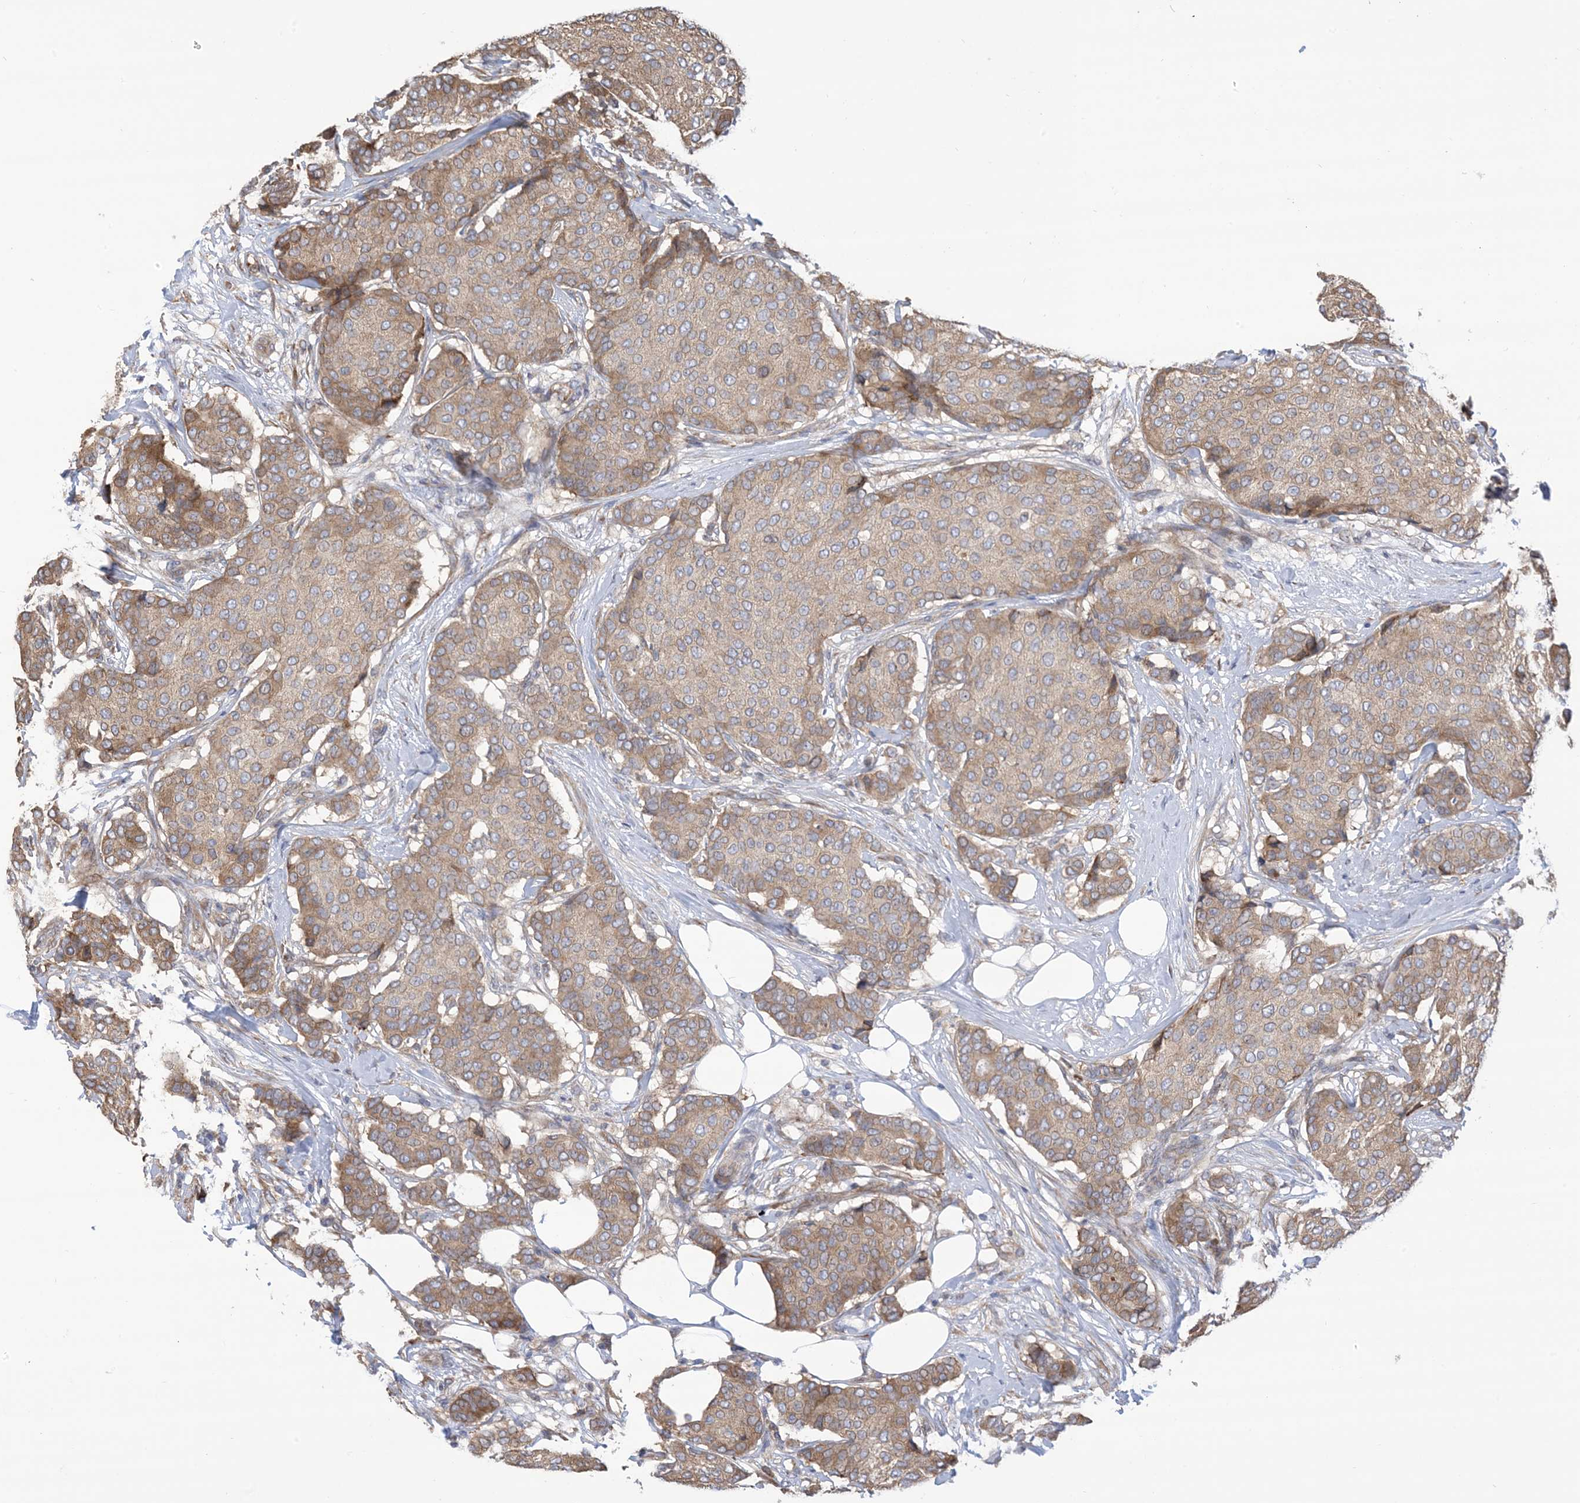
{"staining": {"intensity": "moderate", "quantity": ">75%", "location": "cytoplasmic/membranous"}, "tissue": "breast cancer", "cell_type": "Tumor cells", "image_type": "cancer", "snomed": [{"axis": "morphology", "description": "Duct carcinoma"}, {"axis": "topography", "description": "Breast"}], "caption": "DAB immunohistochemical staining of human intraductal carcinoma (breast) displays moderate cytoplasmic/membranous protein staining in about >75% of tumor cells.", "gene": "CLEC16A", "patient": {"sex": "female", "age": 75}}